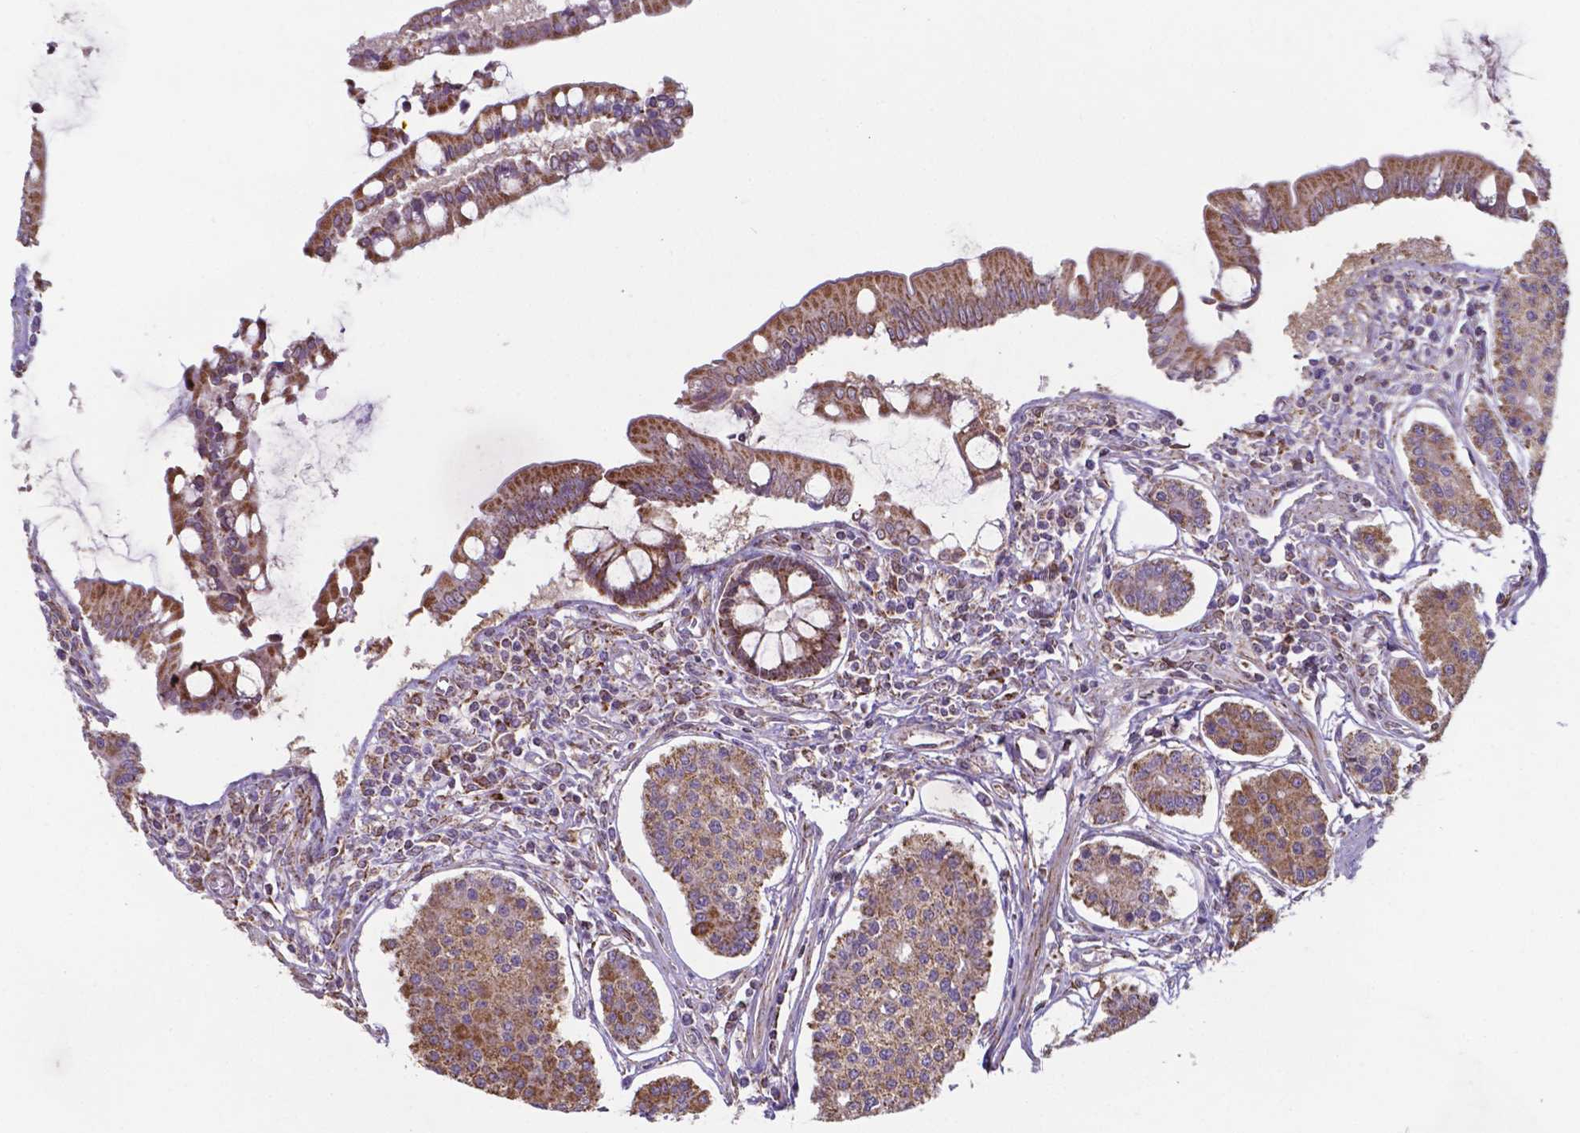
{"staining": {"intensity": "moderate", "quantity": ">75%", "location": "cytoplasmic/membranous"}, "tissue": "carcinoid", "cell_type": "Tumor cells", "image_type": "cancer", "snomed": [{"axis": "morphology", "description": "Carcinoid, malignant, NOS"}, {"axis": "topography", "description": "Small intestine"}], "caption": "Human carcinoid (malignant) stained for a protein (brown) demonstrates moderate cytoplasmic/membranous positive staining in approximately >75% of tumor cells.", "gene": "FAM114A1", "patient": {"sex": "female", "age": 65}}